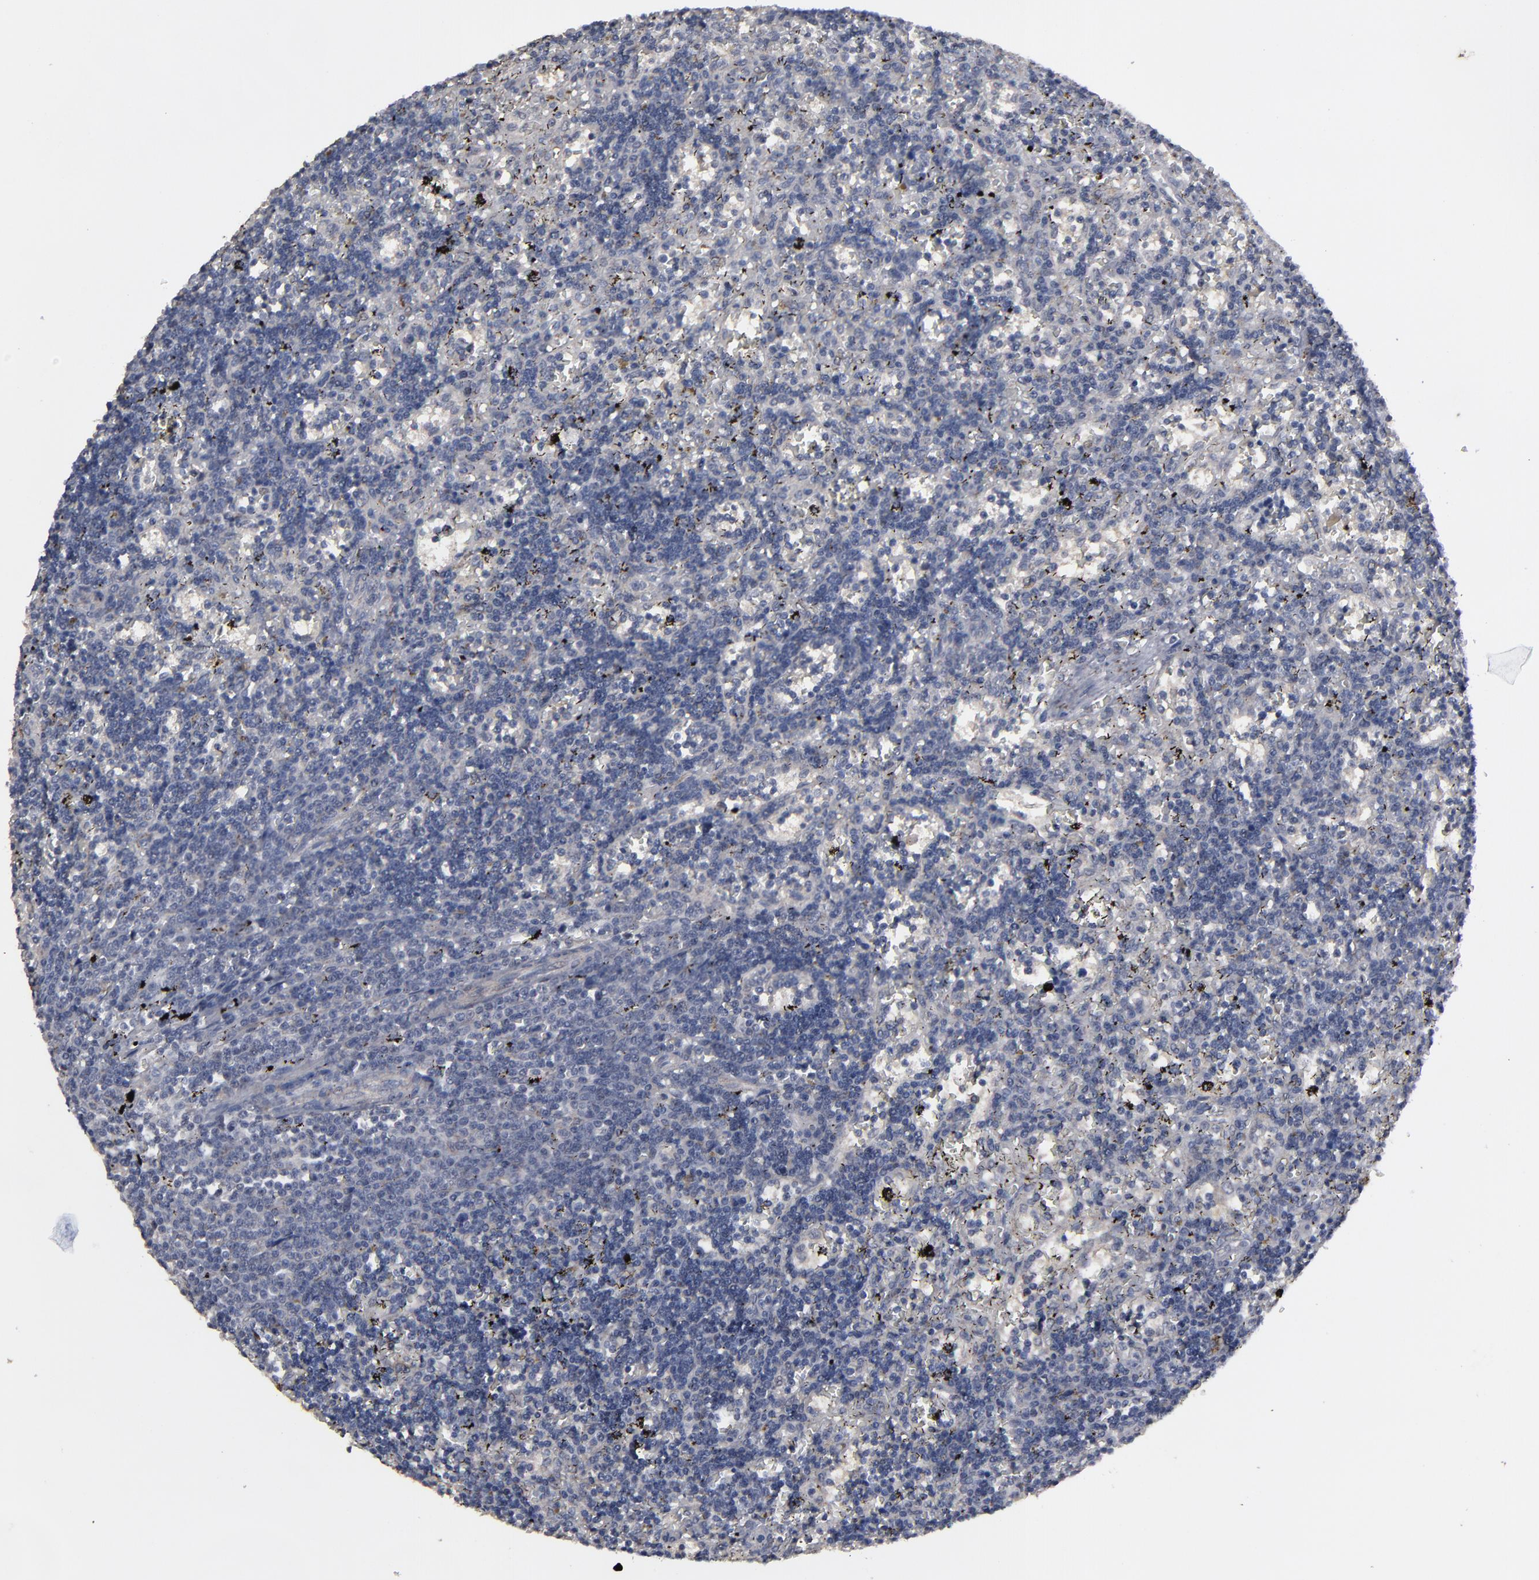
{"staining": {"intensity": "negative", "quantity": "none", "location": "none"}, "tissue": "lymphoma", "cell_type": "Tumor cells", "image_type": "cancer", "snomed": [{"axis": "morphology", "description": "Malignant lymphoma, non-Hodgkin's type, Low grade"}, {"axis": "topography", "description": "Spleen"}], "caption": "The histopathology image exhibits no significant positivity in tumor cells of lymphoma.", "gene": "SLC22A17", "patient": {"sex": "male", "age": 60}}